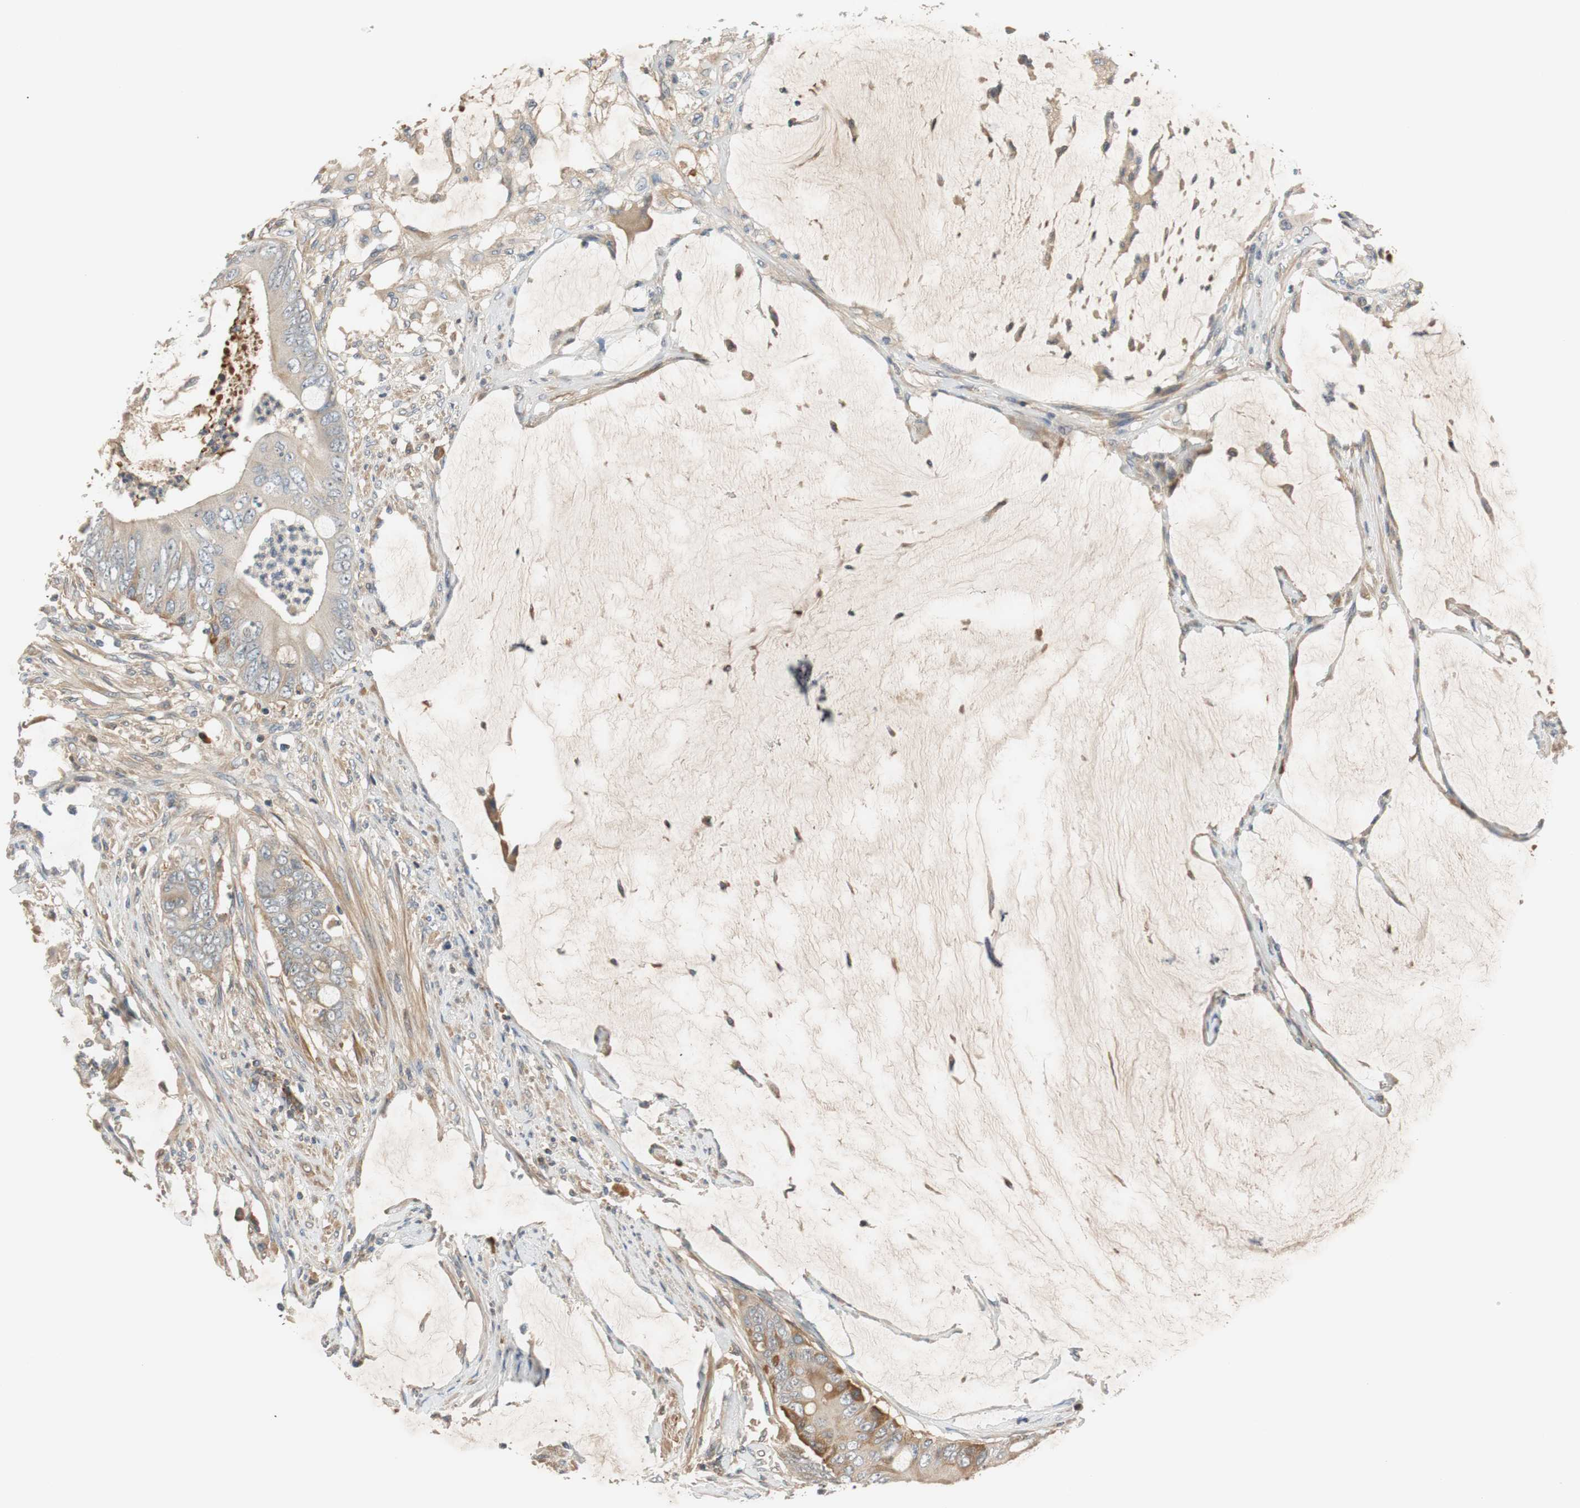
{"staining": {"intensity": "weak", "quantity": ">75%", "location": "cytoplasmic/membranous"}, "tissue": "colorectal cancer", "cell_type": "Tumor cells", "image_type": "cancer", "snomed": [{"axis": "morphology", "description": "Adenocarcinoma, NOS"}, {"axis": "topography", "description": "Rectum"}], "caption": "Colorectal cancer tissue reveals weak cytoplasmic/membranous staining in about >75% of tumor cells, visualized by immunohistochemistry.", "gene": "C4A", "patient": {"sex": "female", "age": 77}}